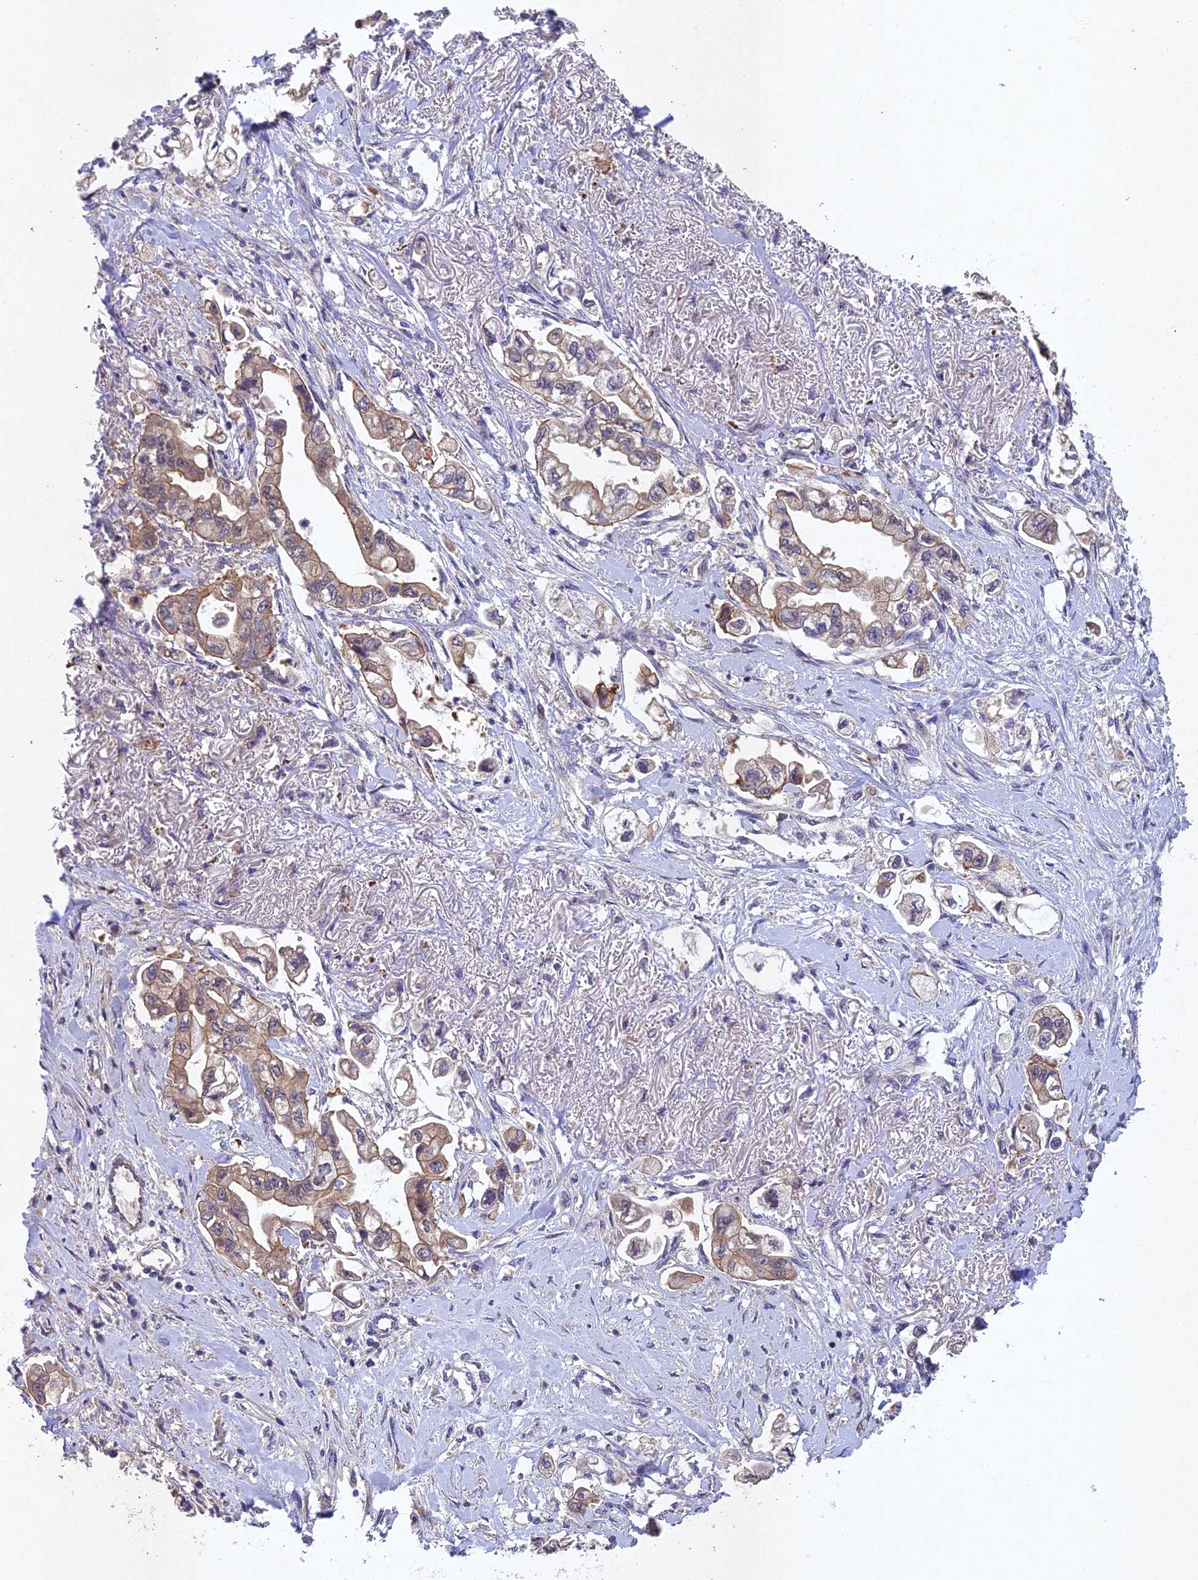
{"staining": {"intensity": "weak", "quantity": ">75%", "location": "cytoplasmic/membranous"}, "tissue": "stomach cancer", "cell_type": "Tumor cells", "image_type": "cancer", "snomed": [{"axis": "morphology", "description": "Adenocarcinoma, NOS"}, {"axis": "topography", "description": "Stomach"}], "caption": "Approximately >75% of tumor cells in adenocarcinoma (stomach) exhibit weak cytoplasmic/membranous protein expression as visualized by brown immunohistochemical staining.", "gene": "NSMCE1", "patient": {"sex": "male", "age": 62}}